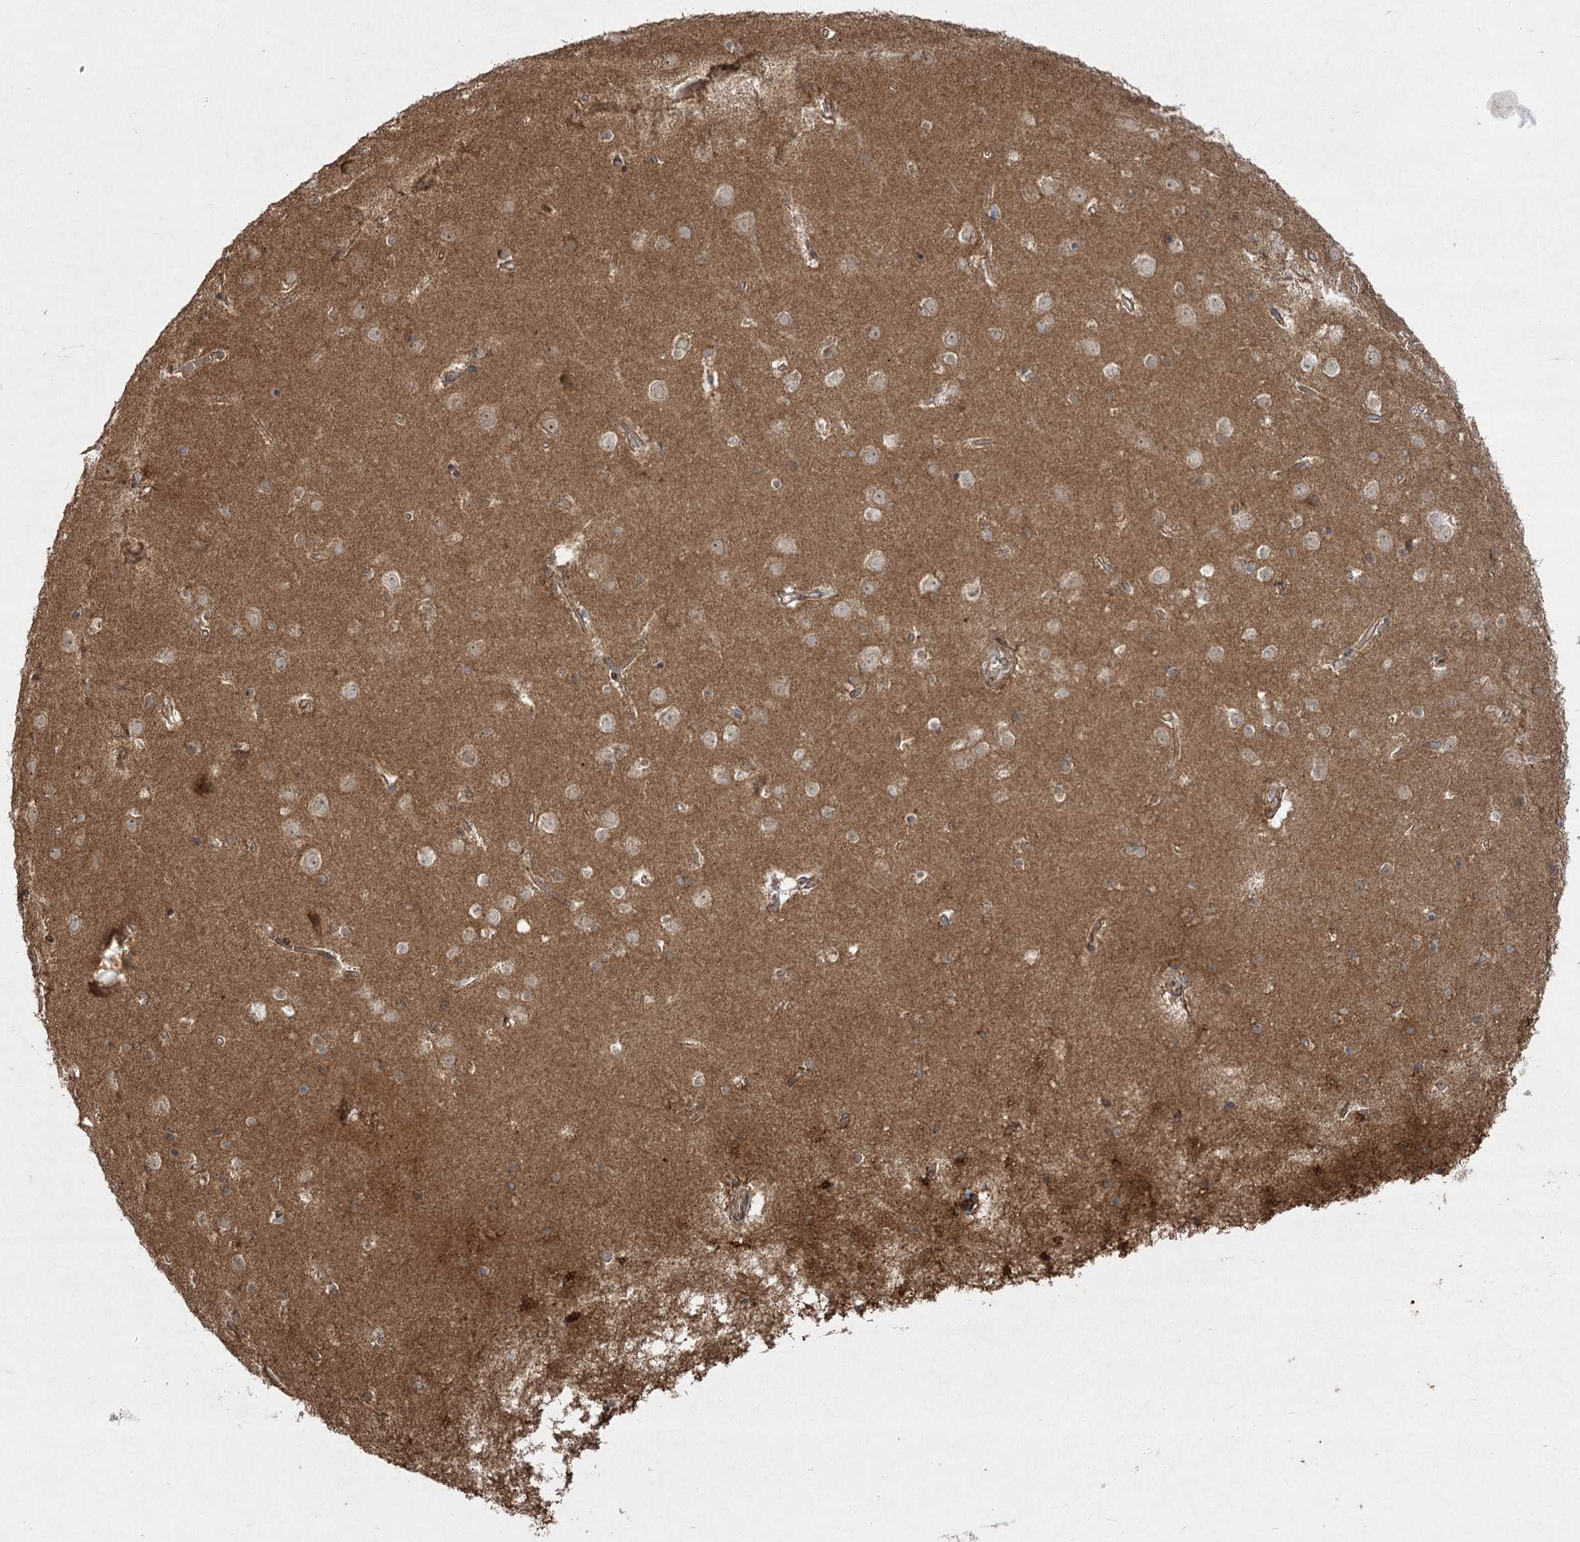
{"staining": {"intensity": "moderate", "quantity": ">75%", "location": "cytoplasmic/membranous"}, "tissue": "cerebral cortex", "cell_type": "Endothelial cells", "image_type": "normal", "snomed": [{"axis": "morphology", "description": "Normal tissue, NOS"}, {"axis": "topography", "description": "Cerebral cortex"}], "caption": "Immunohistochemistry micrograph of normal cerebral cortex stained for a protein (brown), which demonstrates medium levels of moderate cytoplasmic/membranous expression in approximately >75% of endothelial cells.", "gene": "CPLANE1", "patient": {"sex": "male", "age": 54}}